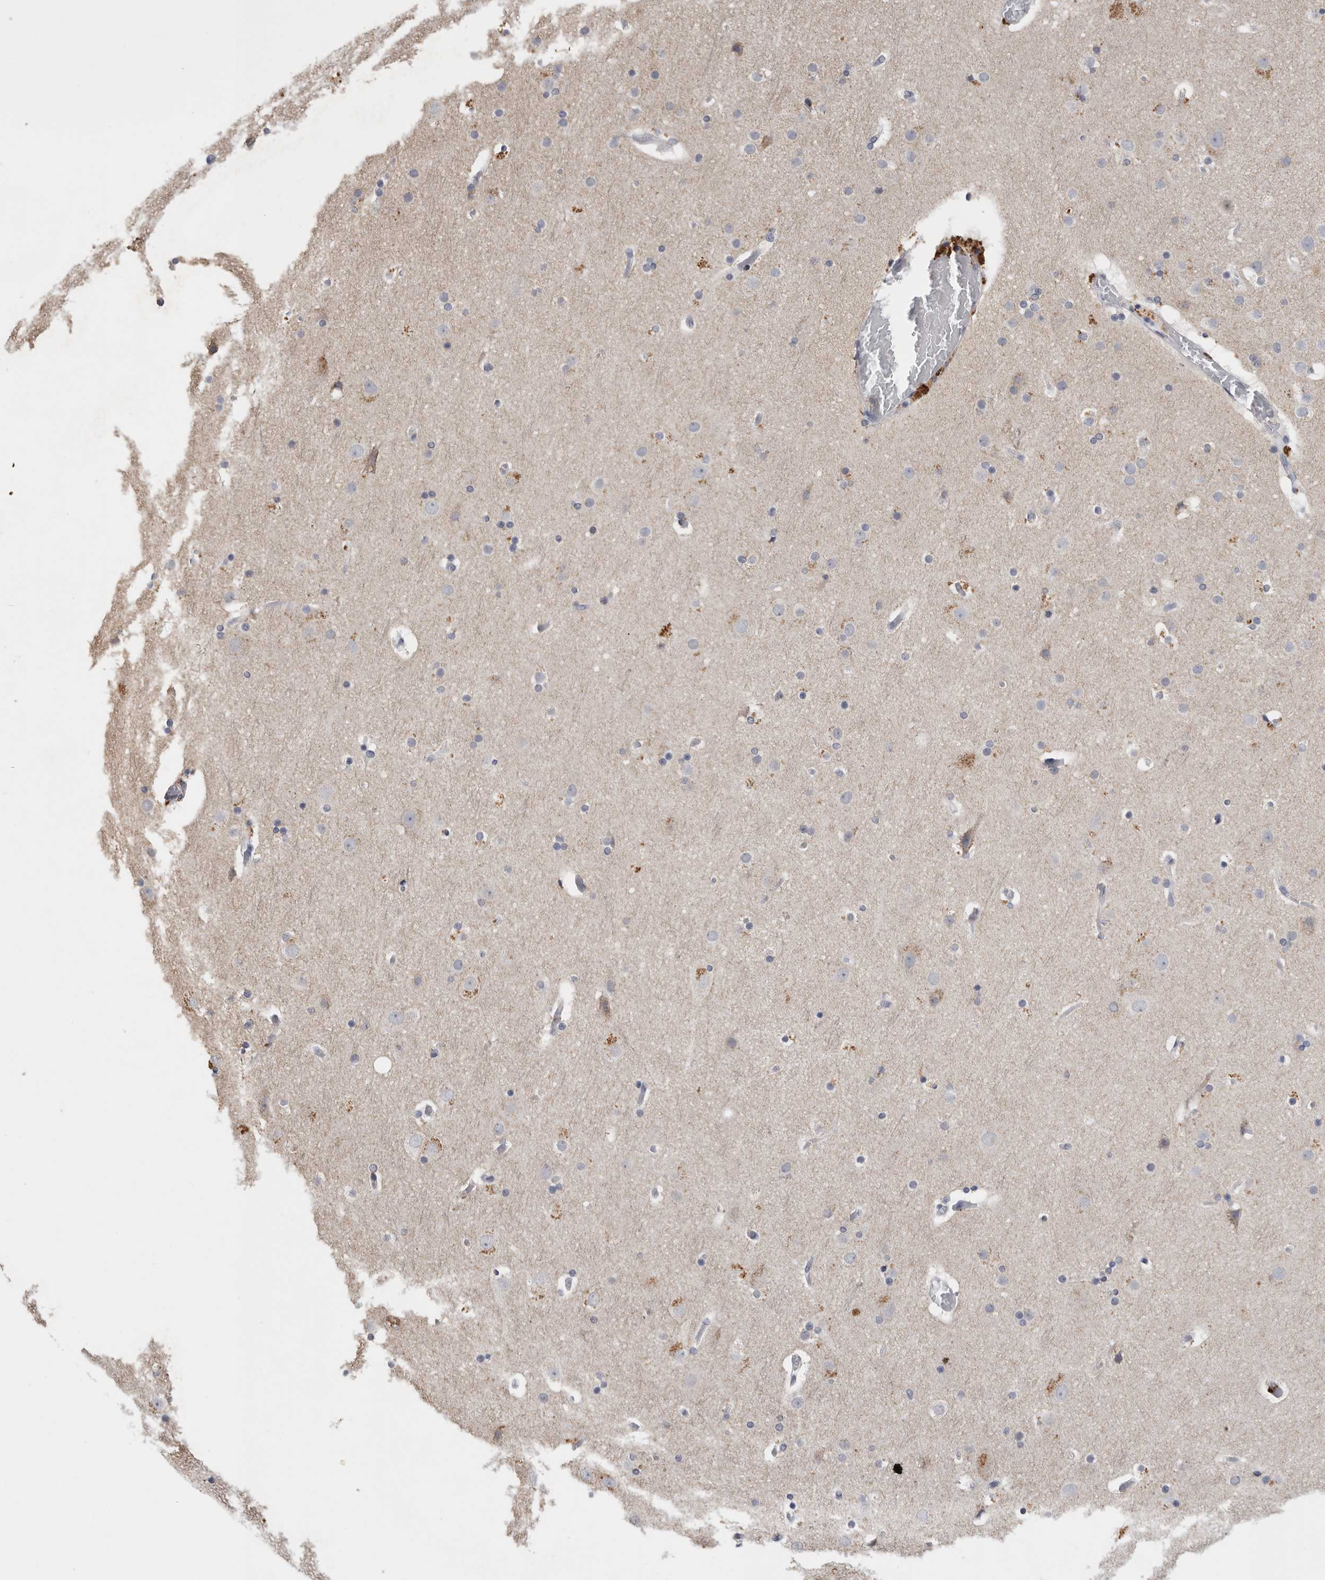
{"staining": {"intensity": "negative", "quantity": "none", "location": "none"}, "tissue": "cerebral cortex", "cell_type": "Endothelial cells", "image_type": "normal", "snomed": [{"axis": "morphology", "description": "Normal tissue, NOS"}, {"axis": "topography", "description": "Cerebral cortex"}], "caption": "This image is of normal cerebral cortex stained with immunohistochemistry to label a protein in brown with the nuclei are counter-stained blue. There is no positivity in endothelial cells.", "gene": "CNTFR", "patient": {"sex": "male", "age": 57}}